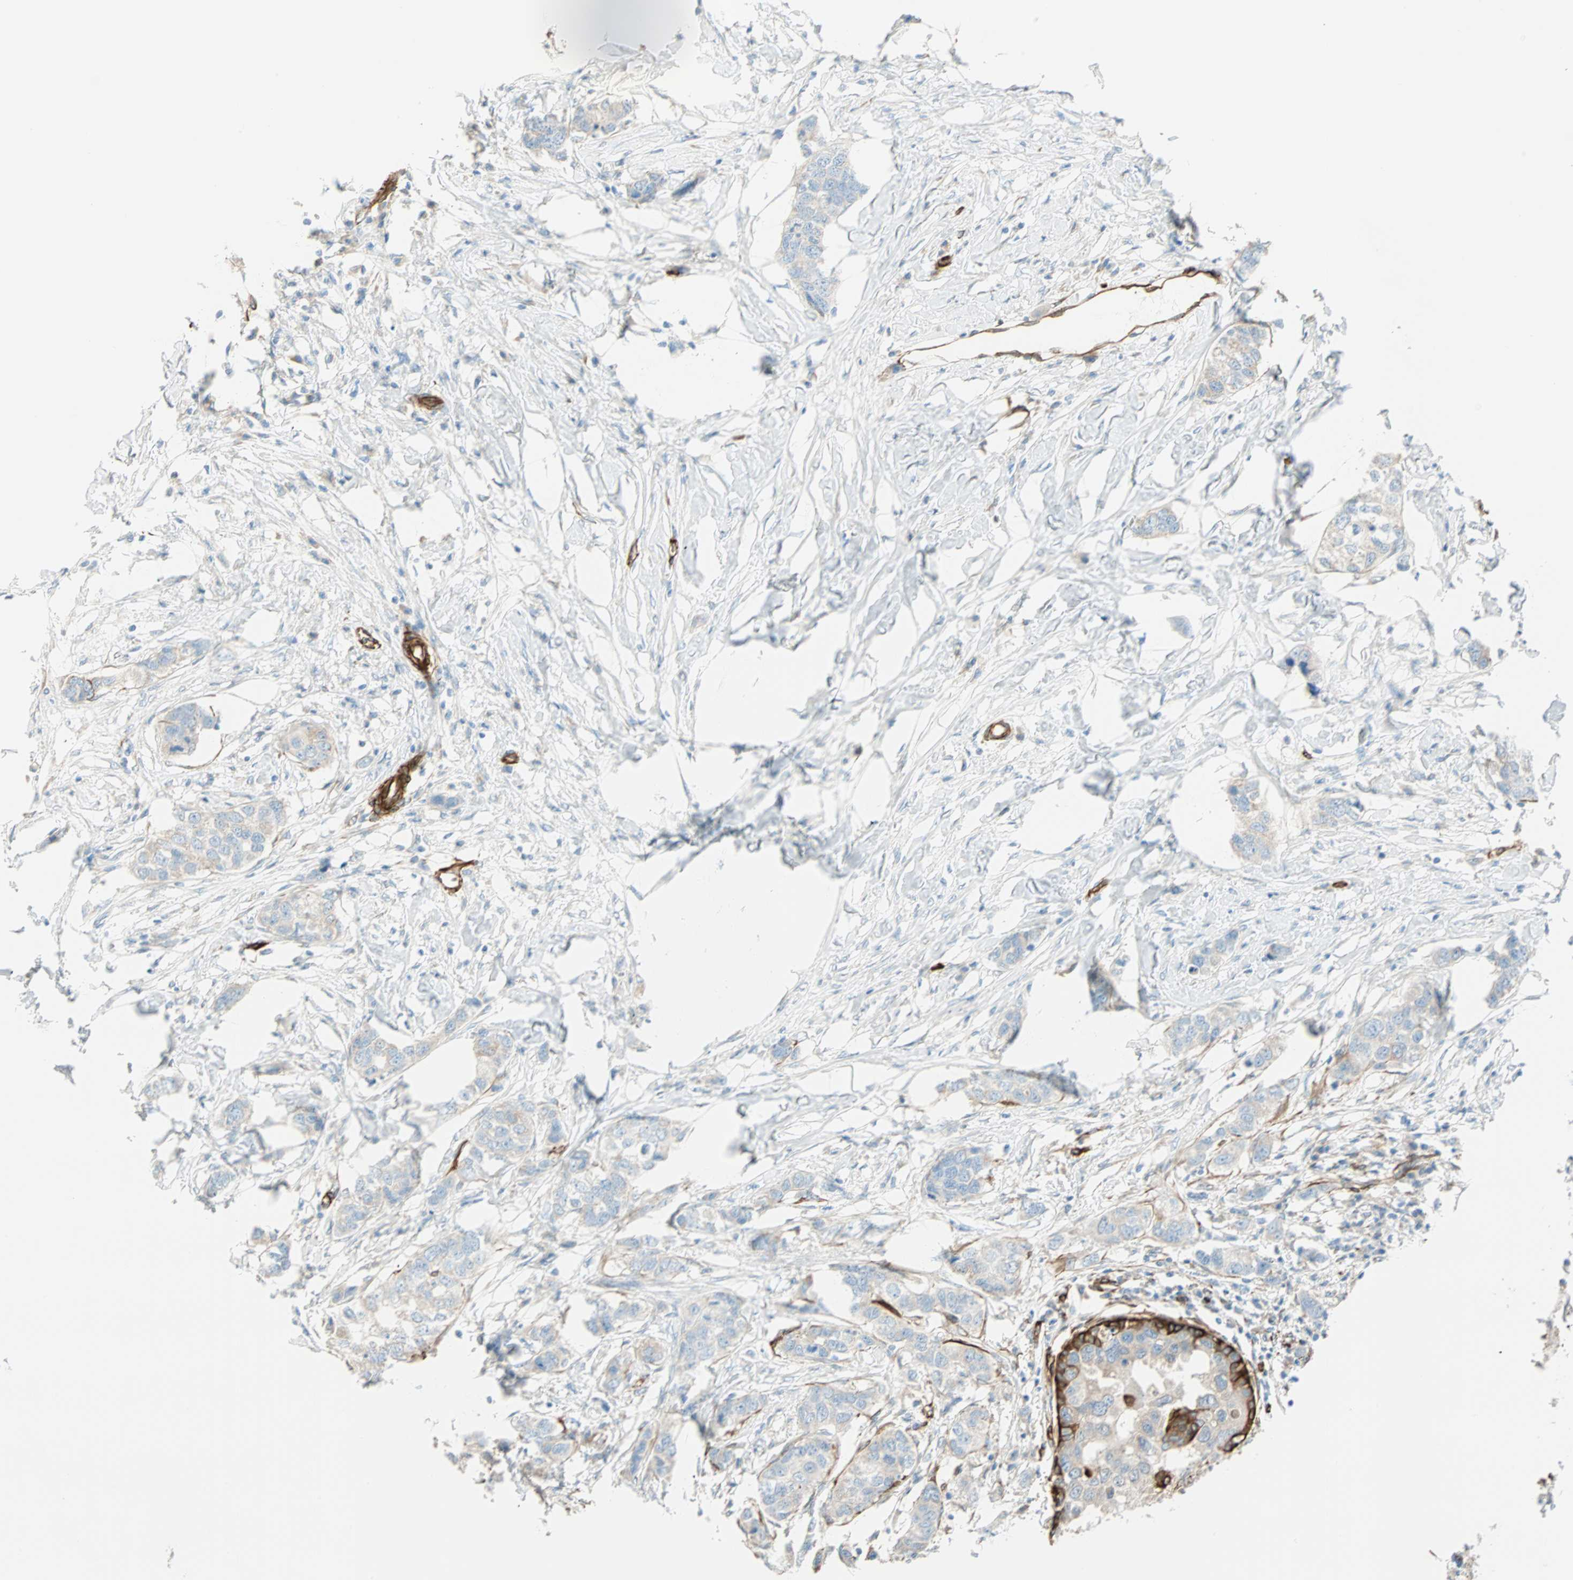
{"staining": {"intensity": "weak", "quantity": "<25%", "location": "cytoplasmic/membranous"}, "tissue": "breast cancer", "cell_type": "Tumor cells", "image_type": "cancer", "snomed": [{"axis": "morphology", "description": "Duct carcinoma"}, {"axis": "topography", "description": "Breast"}], "caption": "Invasive ductal carcinoma (breast) stained for a protein using IHC exhibits no staining tumor cells.", "gene": "NES", "patient": {"sex": "female", "age": 50}}